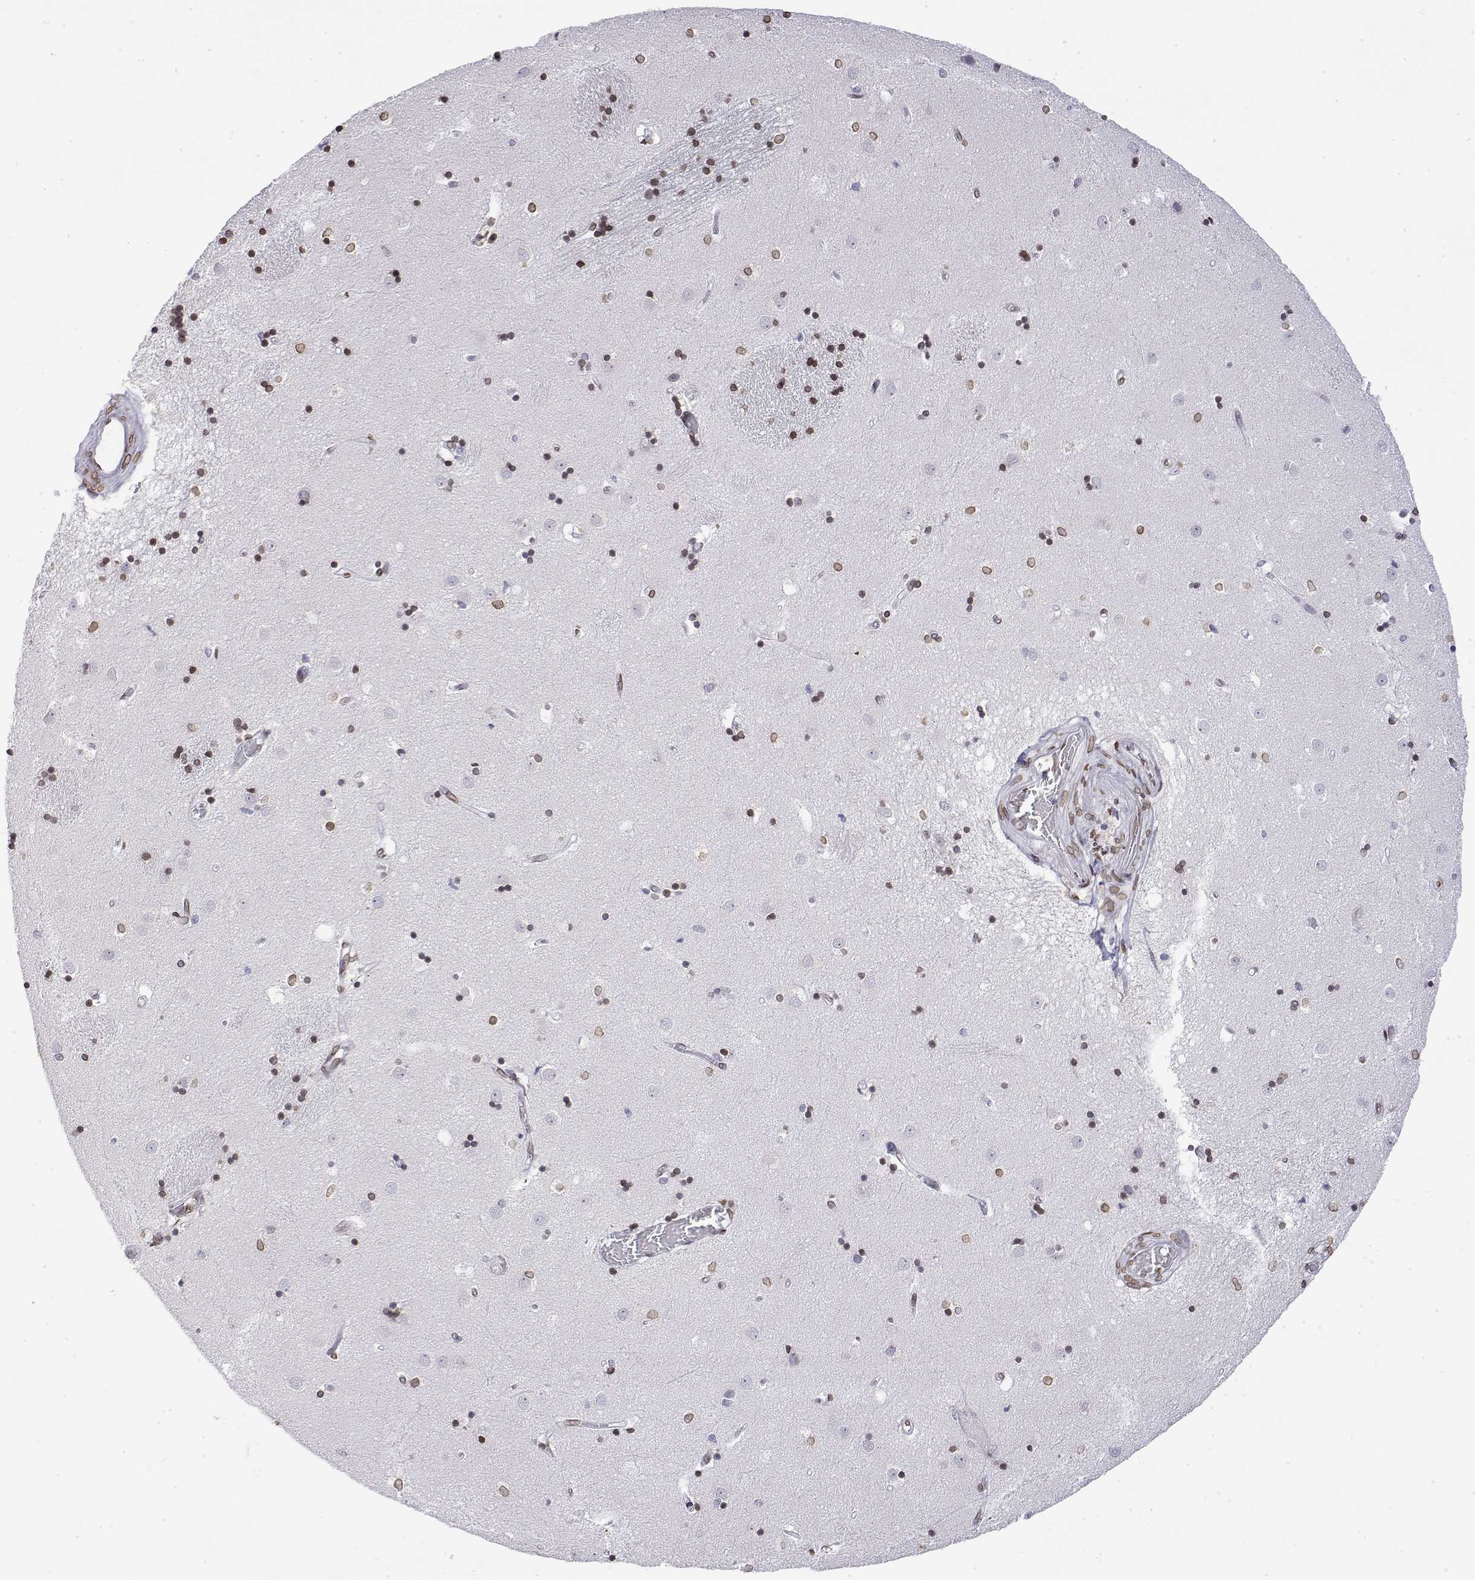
{"staining": {"intensity": "moderate", "quantity": "25%-75%", "location": "nuclear"}, "tissue": "caudate", "cell_type": "Glial cells", "image_type": "normal", "snomed": [{"axis": "morphology", "description": "Normal tissue, NOS"}, {"axis": "topography", "description": "Lateral ventricle wall"}], "caption": "Immunohistochemistry (DAB) staining of normal caudate exhibits moderate nuclear protein positivity in approximately 25%-75% of glial cells. Immunohistochemistry (ihc) stains the protein in brown and the nuclei are stained blue.", "gene": "ZNF532", "patient": {"sex": "male", "age": 54}}